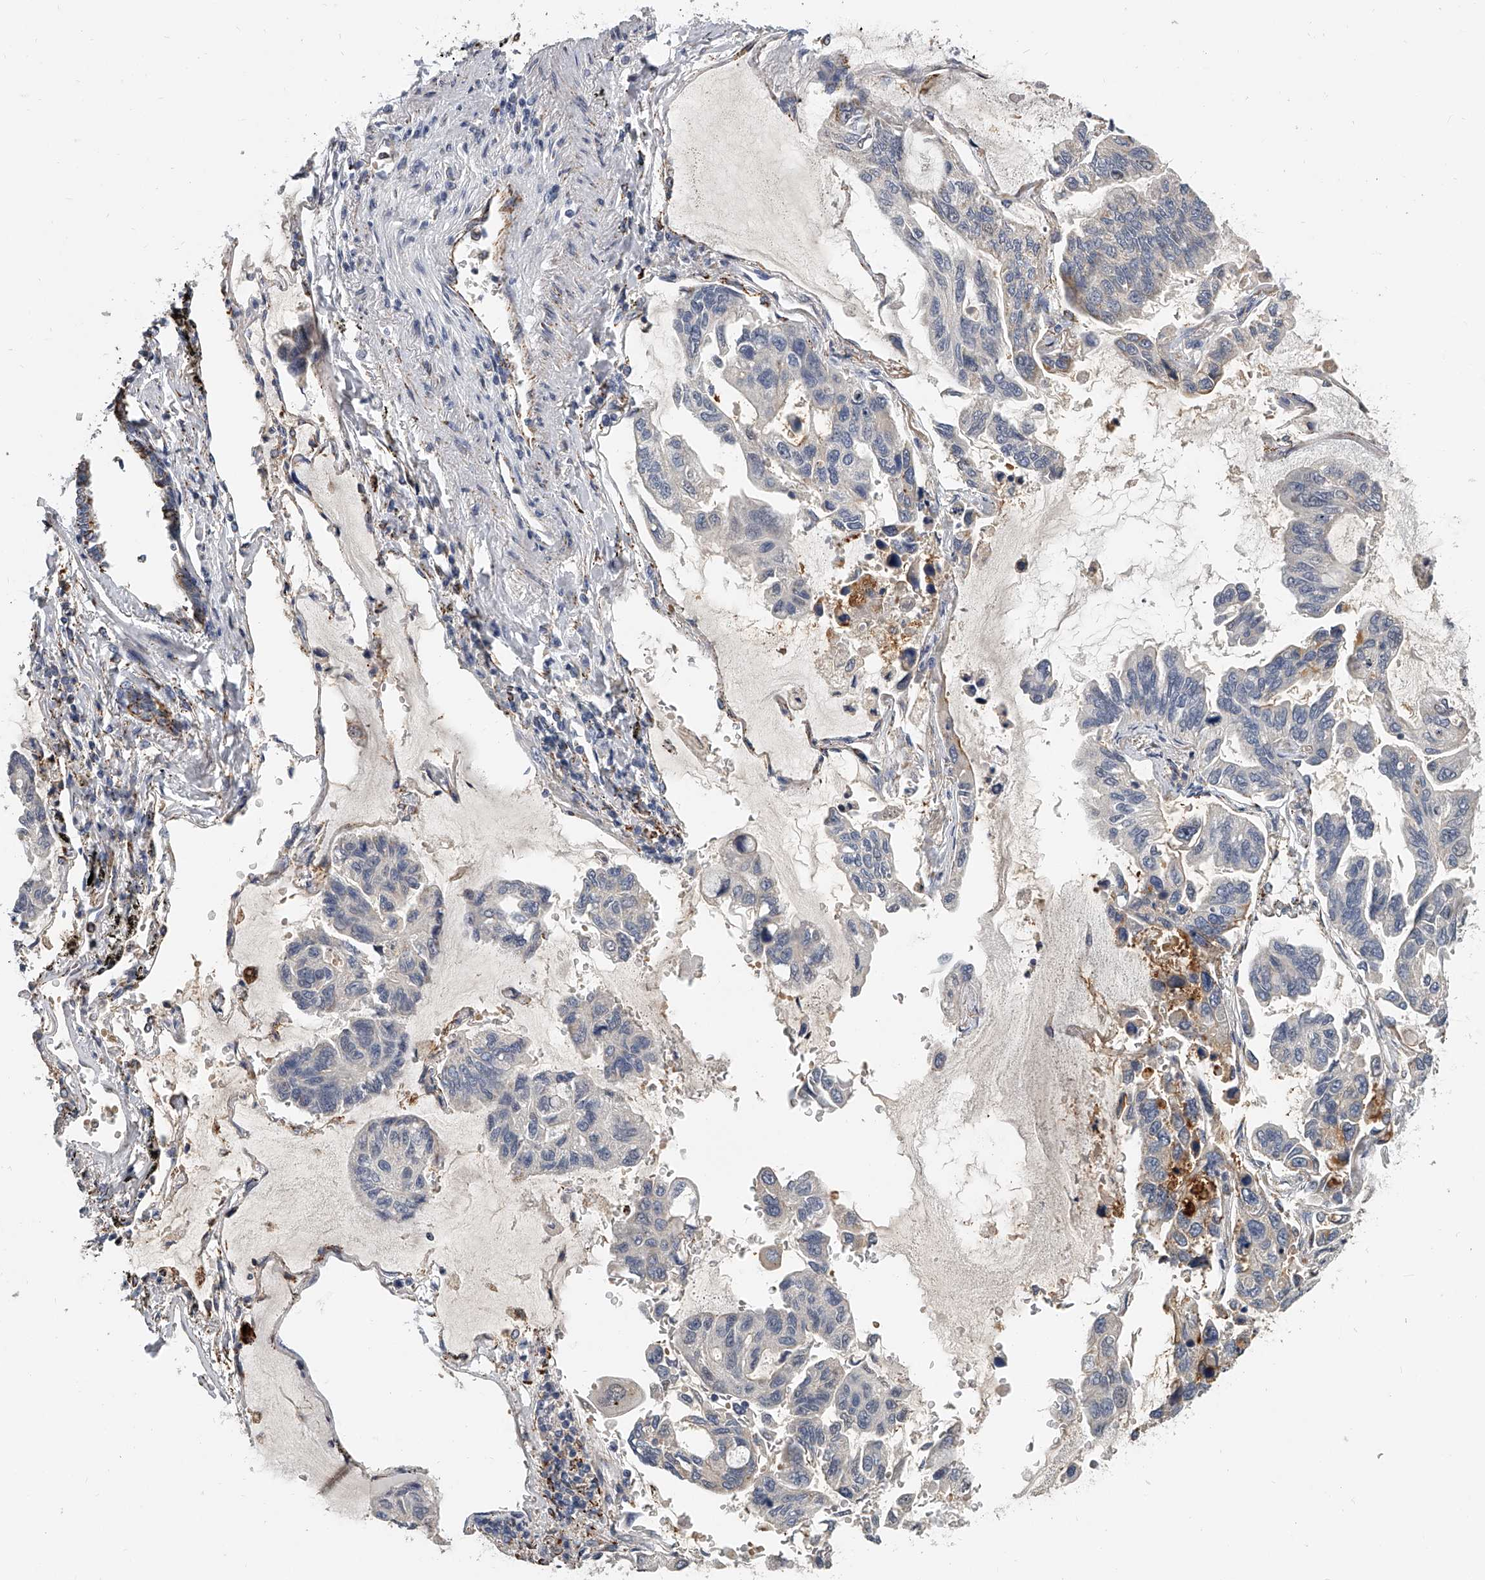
{"staining": {"intensity": "weak", "quantity": "<25%", "location": "cytoplasmic/membranous"}, "tissue": "lung cancer", "cell_type": "Tumor cells", "image_type": "cancer", "snomed": [{"axis": "morphology", "description": "Adenocarcinoma, NOS"}, {"axis": "topography", "description": "Lung"}], "caption": "DAB (3,3'-diaminobenzidine) immunohistochemical staining of human adenocarcinoma (lung) demonstrates no significant expression in tumor cells. Brightfield microscopy of IHC stained with DAB (brown) and hematoxylin (blue), captured at high magnification.", "gene": "KLHL7", "patient": {"sex": "male", "age": 64}}